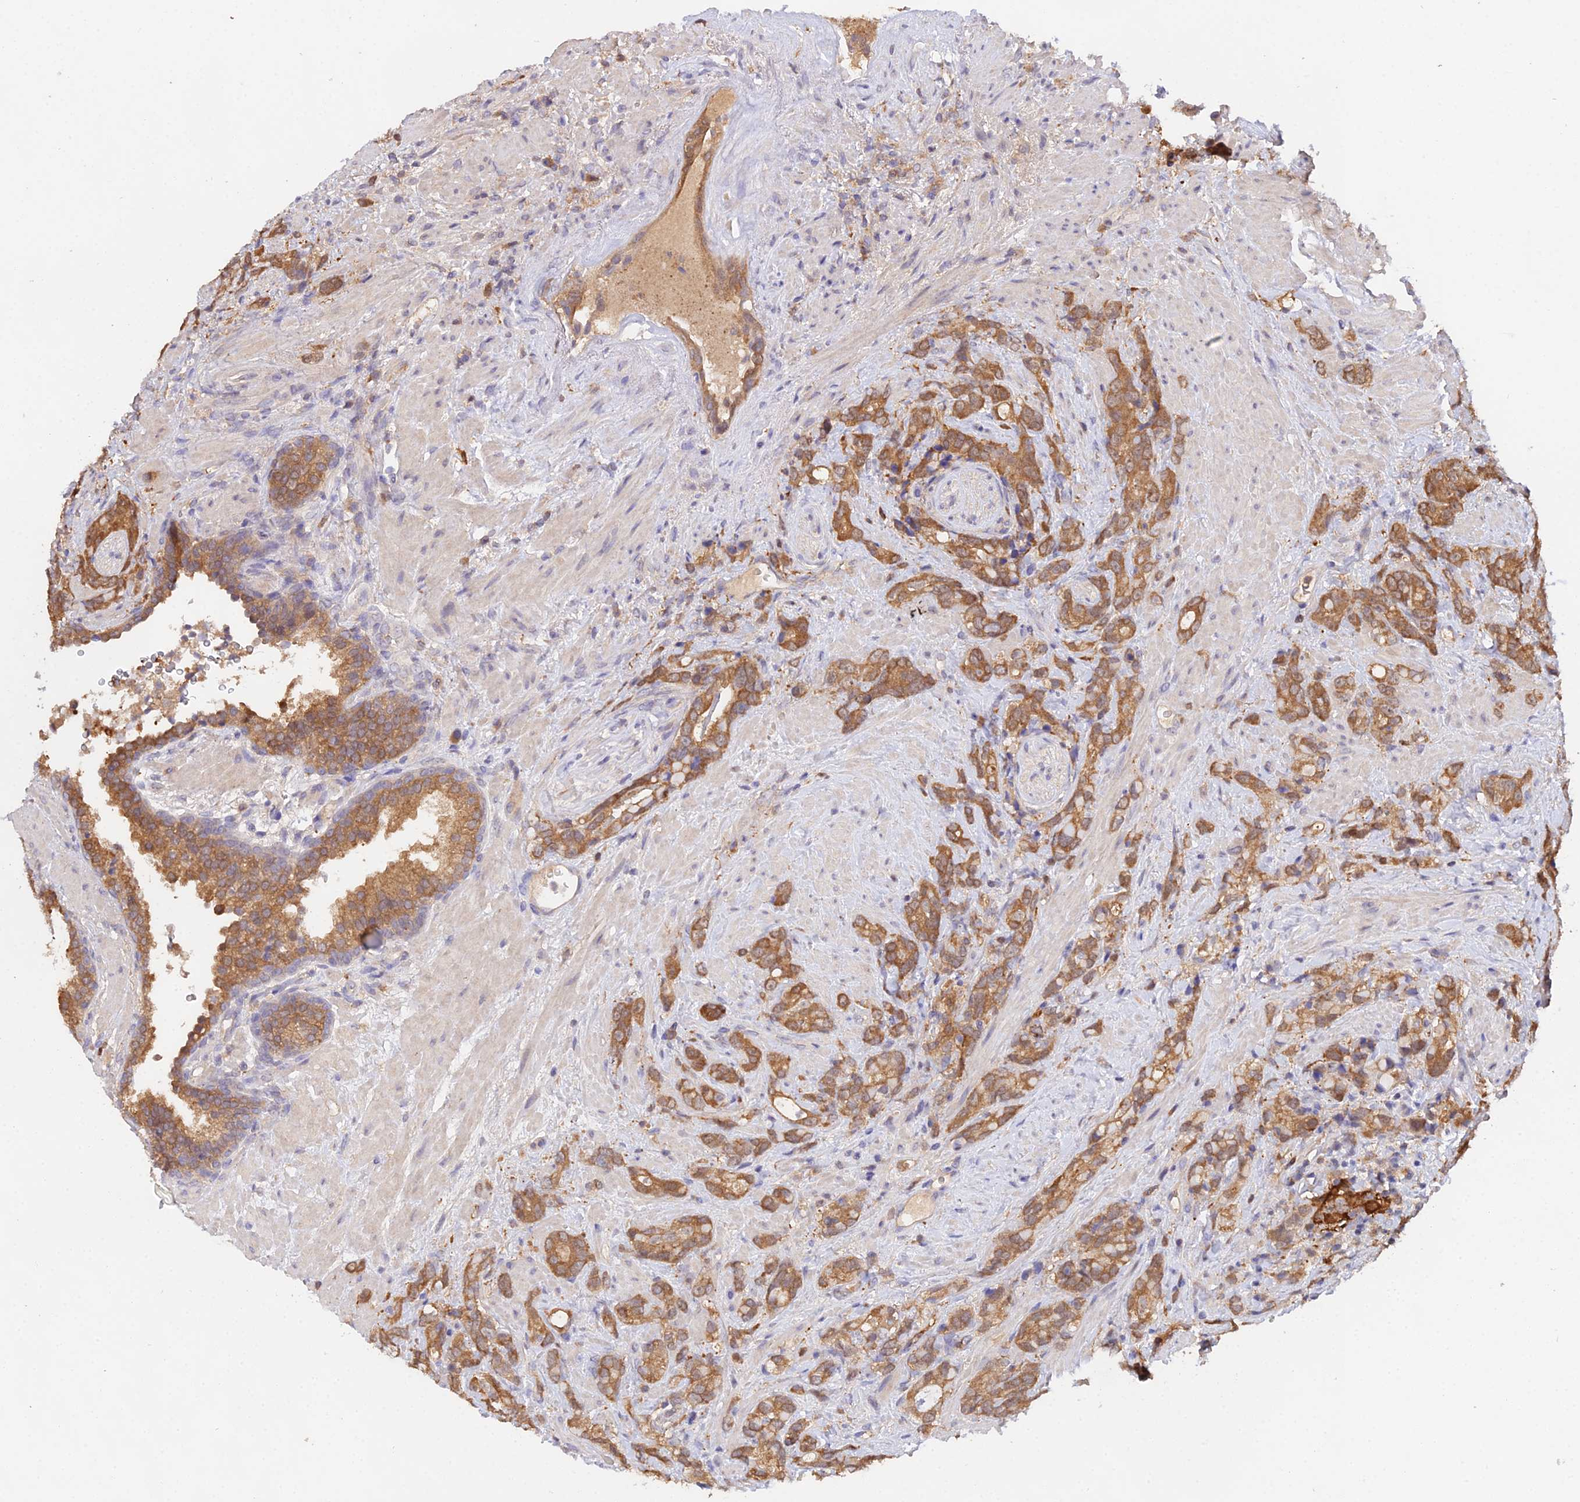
{"staining": {"intensity": "moderate", "quantity": ">75%", "location": "cytoplasmic/membranous"}, "tissue": "prostate cancer", "cell_type": "Tumor cells", "image_type": "cancer", "snomed": [{"axis": "morphology", "description": "Adenocarcinoma, High grade"}, {"axis": "topography", "description": "Prostate"}], "caption": "The image displays staining of prostate adenocarcinoma (high-grade), revealing moderate cytoplasmic/membranous protein staining (brown color) within tumor cells. (DAB IHC, brown staining for protein, blue staining for nuclei).", "gene": "FBP1", "patient": {"sex": "male", "age": 74}}